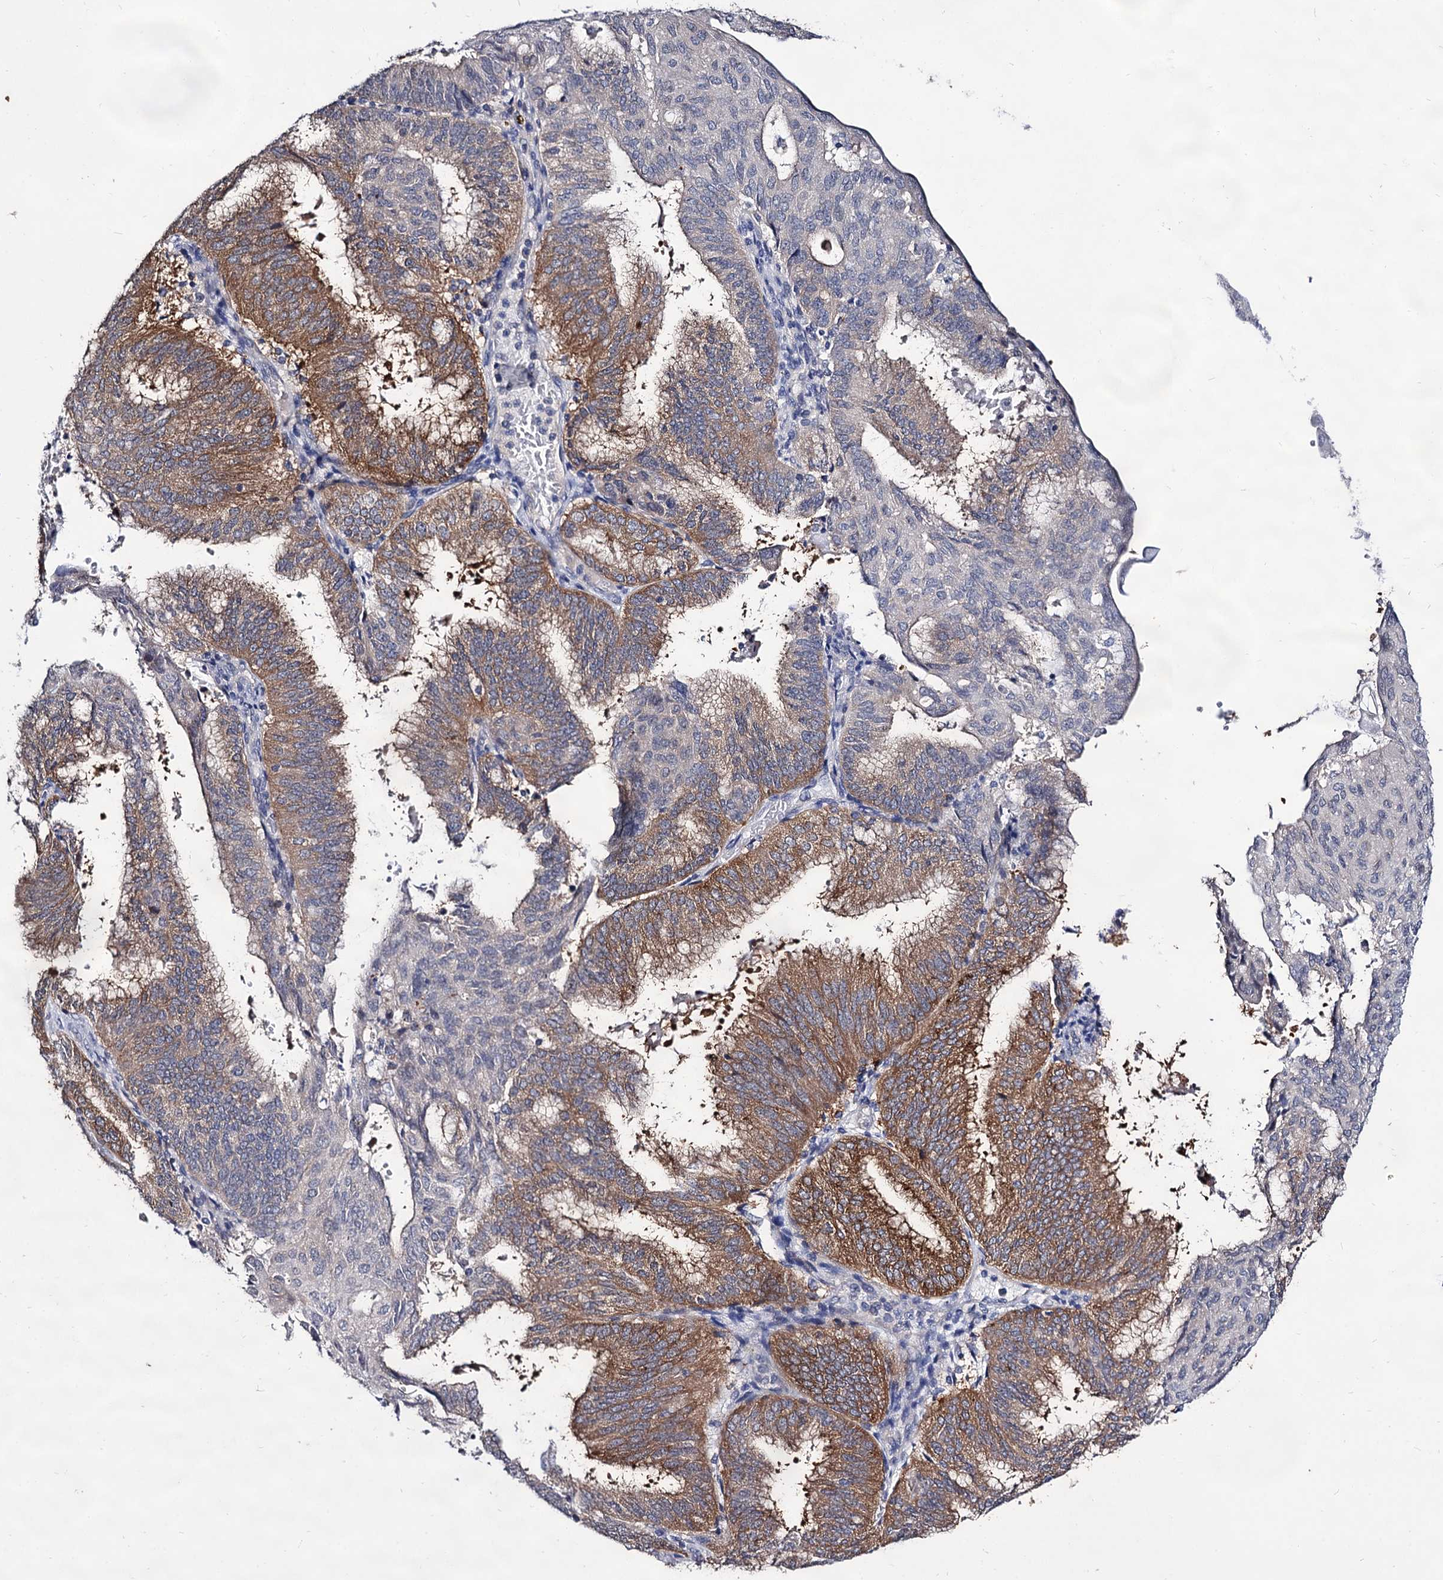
{"staining": {"intensity": "moderate", "quantity": "25%-75%", "location": "cytoplasmic/membranous"}, "tissue": "endometrial cancer", "cell_type": "Tumor cells", "image_type": "cancer", "snomed": [{"axis": "morphology", "description": "Adenocarcinoma, NOS"}, {"axis": "topography", "description": "Endometrium"}], "caption": "Immunohistochemistry (IHC) (DAB (3,3'-diaminobenzidine)) staining of endometrial cancer demonstrates moderate cytoplasmic/membranous protein staining in about 25%-75% of tumor cells. (IHC, brightfield microscopy, high magnification).", "gene": "ARFIP2", "patient": {"sex": "female", "age": 49}}